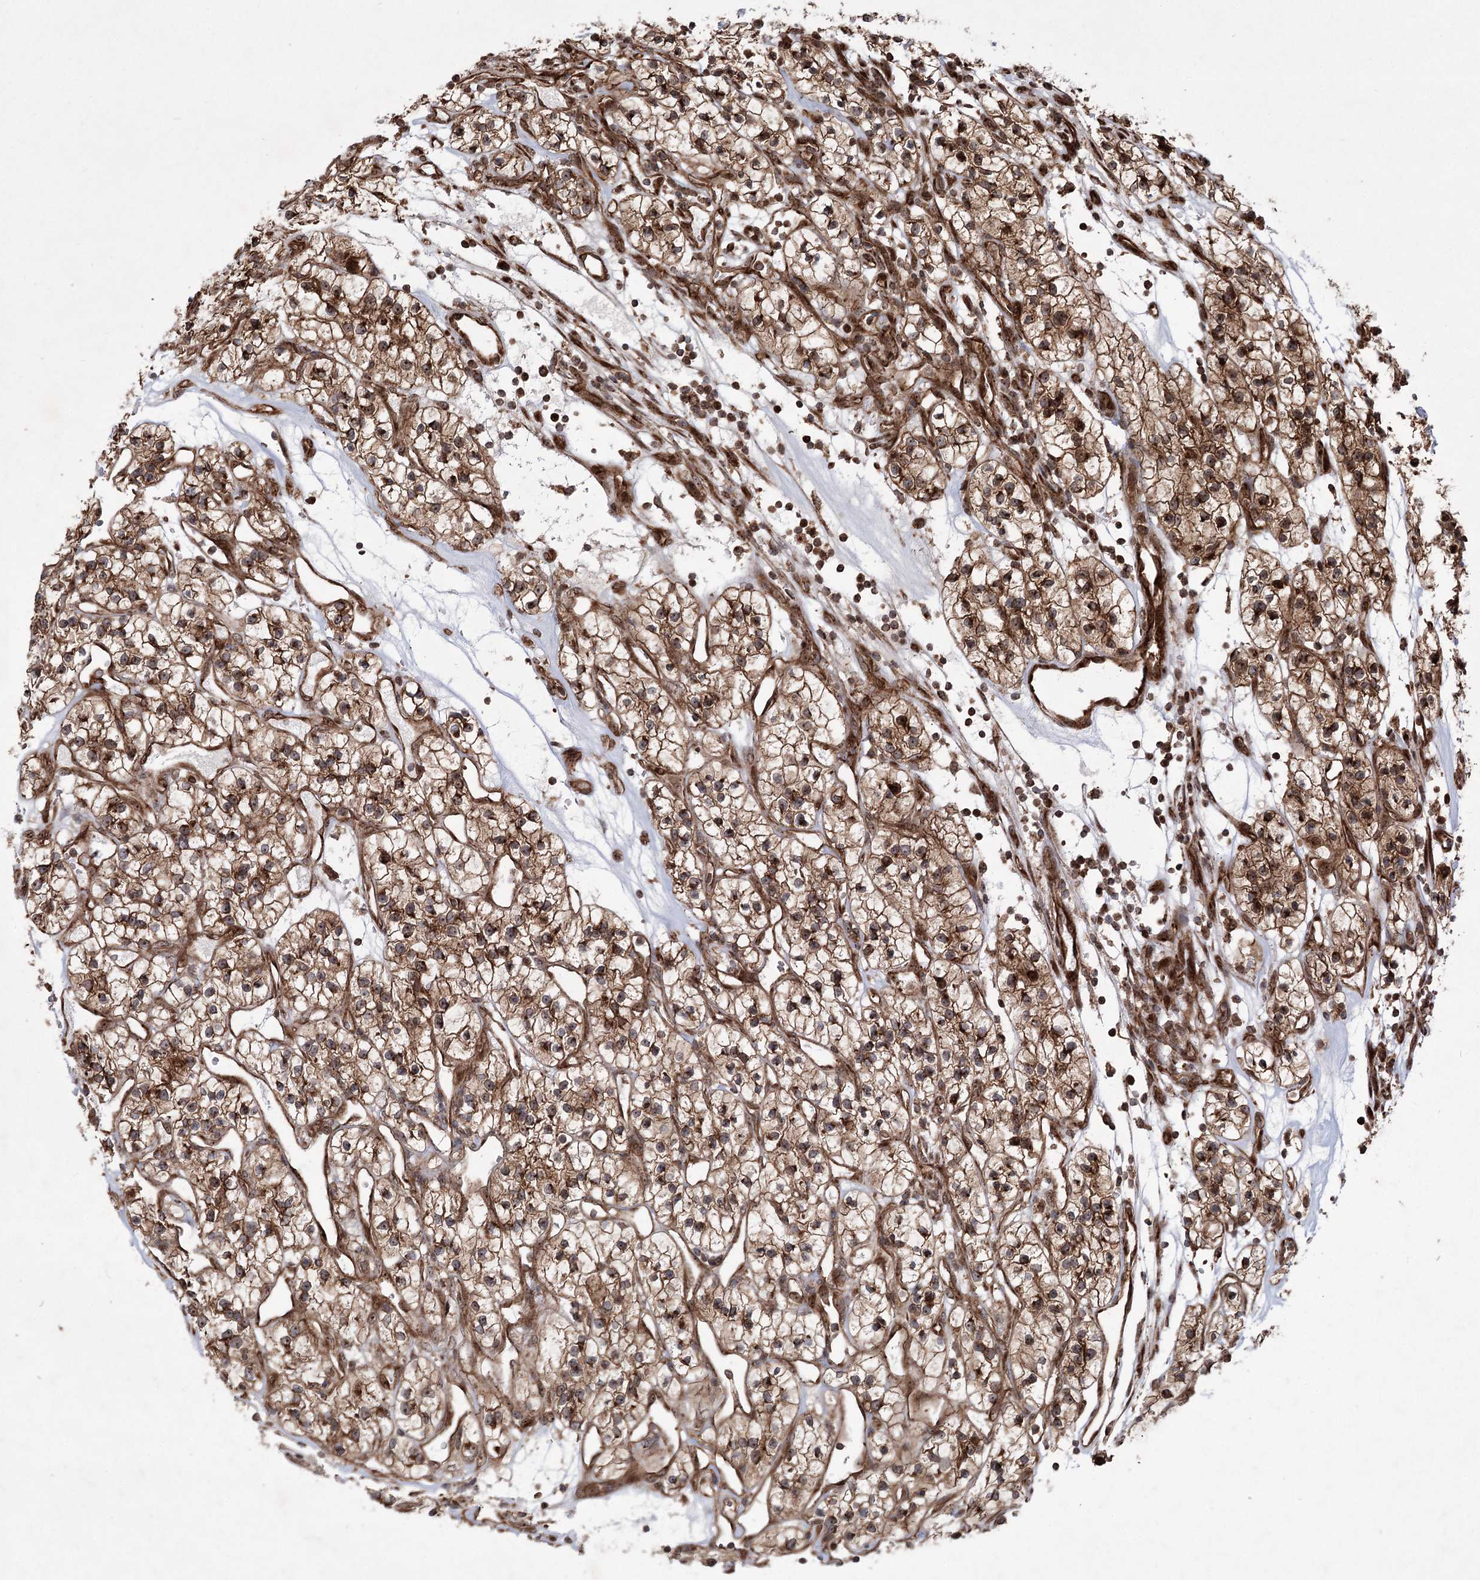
{"staining": {"intensity": "moderate", "quantity": ">75%", "location": "cytoplasmic/membranous,nuclear"}, "tissue": "renal cancer", "cell_type": "Tumor cells", "image_type": "cancer", "snomed": [{"axis": "morphology", "description": "Adenocarcinoma, NOS"}, {"axis": "topography", "description": "Kidney"}], "caption": "A medium amount of moderate cytoplasmic/membranous and nuclear staining is seen in about >75% of tumor cells in renal adenocarcinoma tissue.", "gene": "SERINC5", "patient": {"sex": "female", "age": 57}}